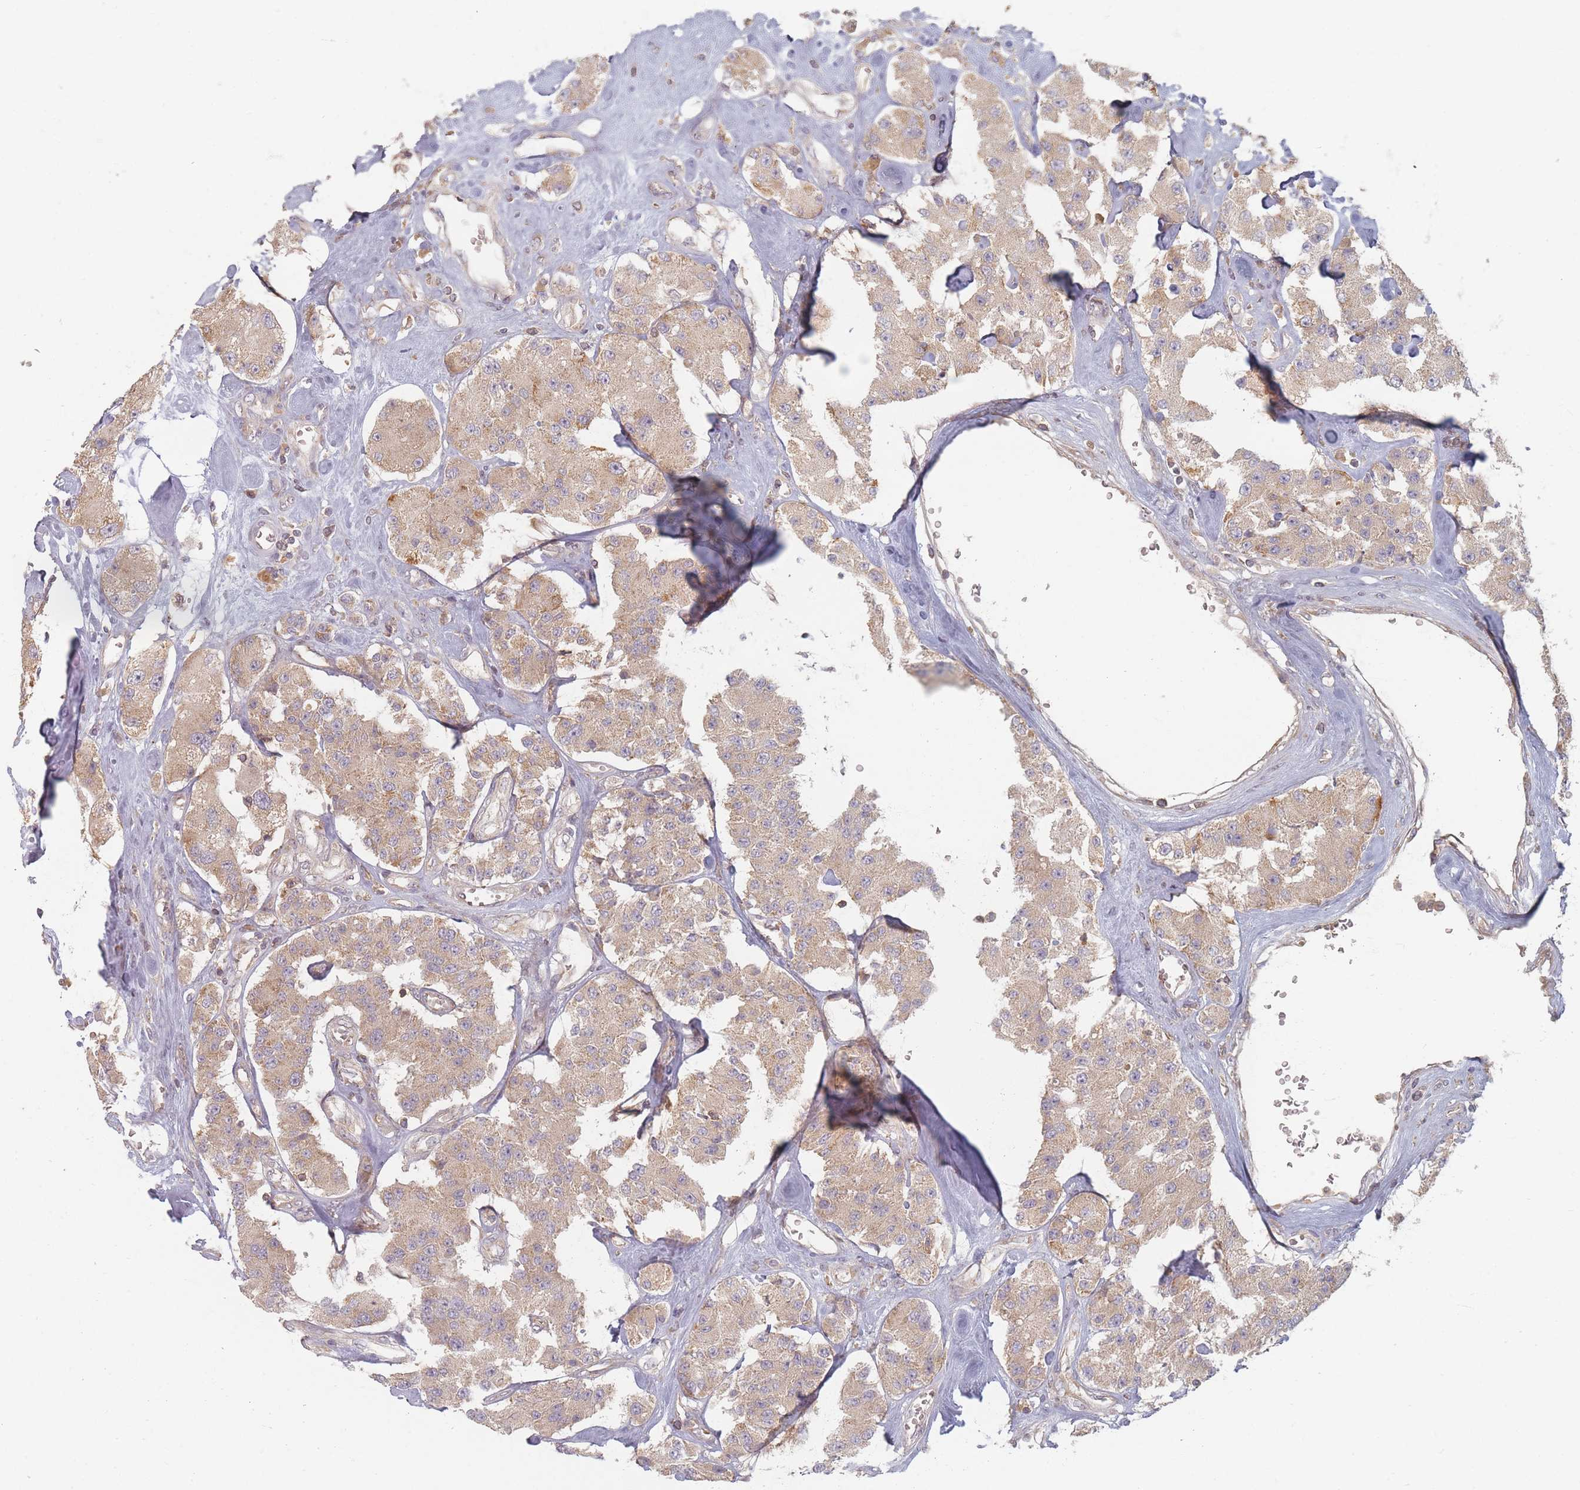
{"staining": {"intensity": "weak", "quantity": ">75%", "location": "cytoplasmic/membranous"}, "tissue": "carcinoid", "cell_type": "Tumor cells", "image_type": "cancer", "snomed": [{"axis": "morphology", "description": "Carcinoid, malignant, NOS"}, {"axis": "topography", "description": "Pancreas"}], "caption": "Immunohistochemical staining of carcinoid displays weak cytoplasmic/membranous protein expression in approximately >75% of tumor cells.", "gene": "SLC35F3", "patient": {"sex": "male", "age": 41}}